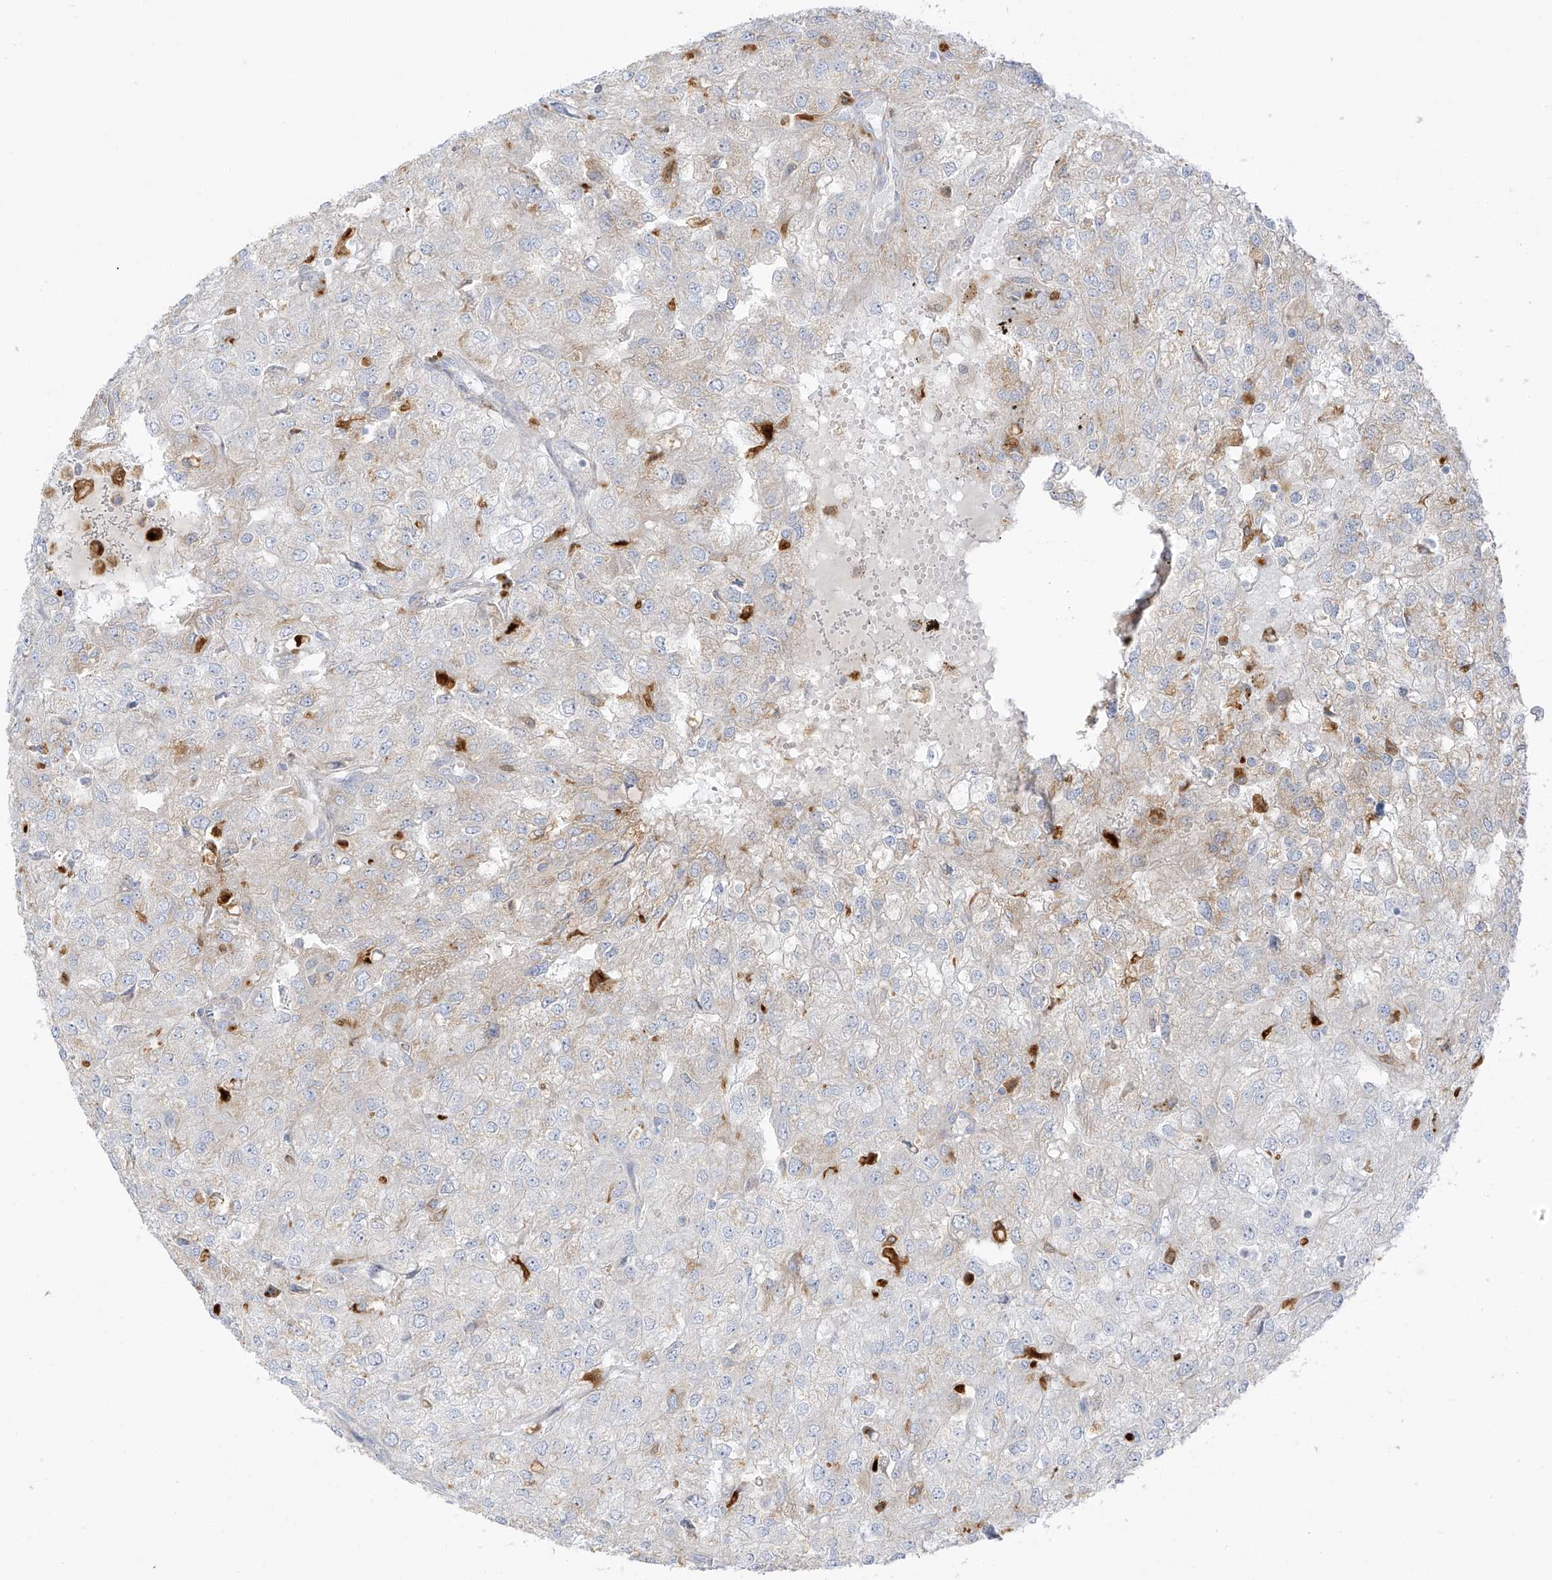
{"staining": {"intensity": "weak", "quantity": "<25%", "location": "cytoplasmic/membranous"}, "tissue": "renal cancer", "cell_type": "Tumor cells", "image_type": "cancer", "snomed": [{"axis": "morphology", "description": "Adenocarcinoma, NOS"}, {"axis": "topography", "description": "Kidney"}], "caption": "This is an immunohistochemistry micrograph of renal adenocarcinoma. There is no positivity in tumor cells.", "gene": "TAL2", "patient": {"sex": "female", "age": 54}}